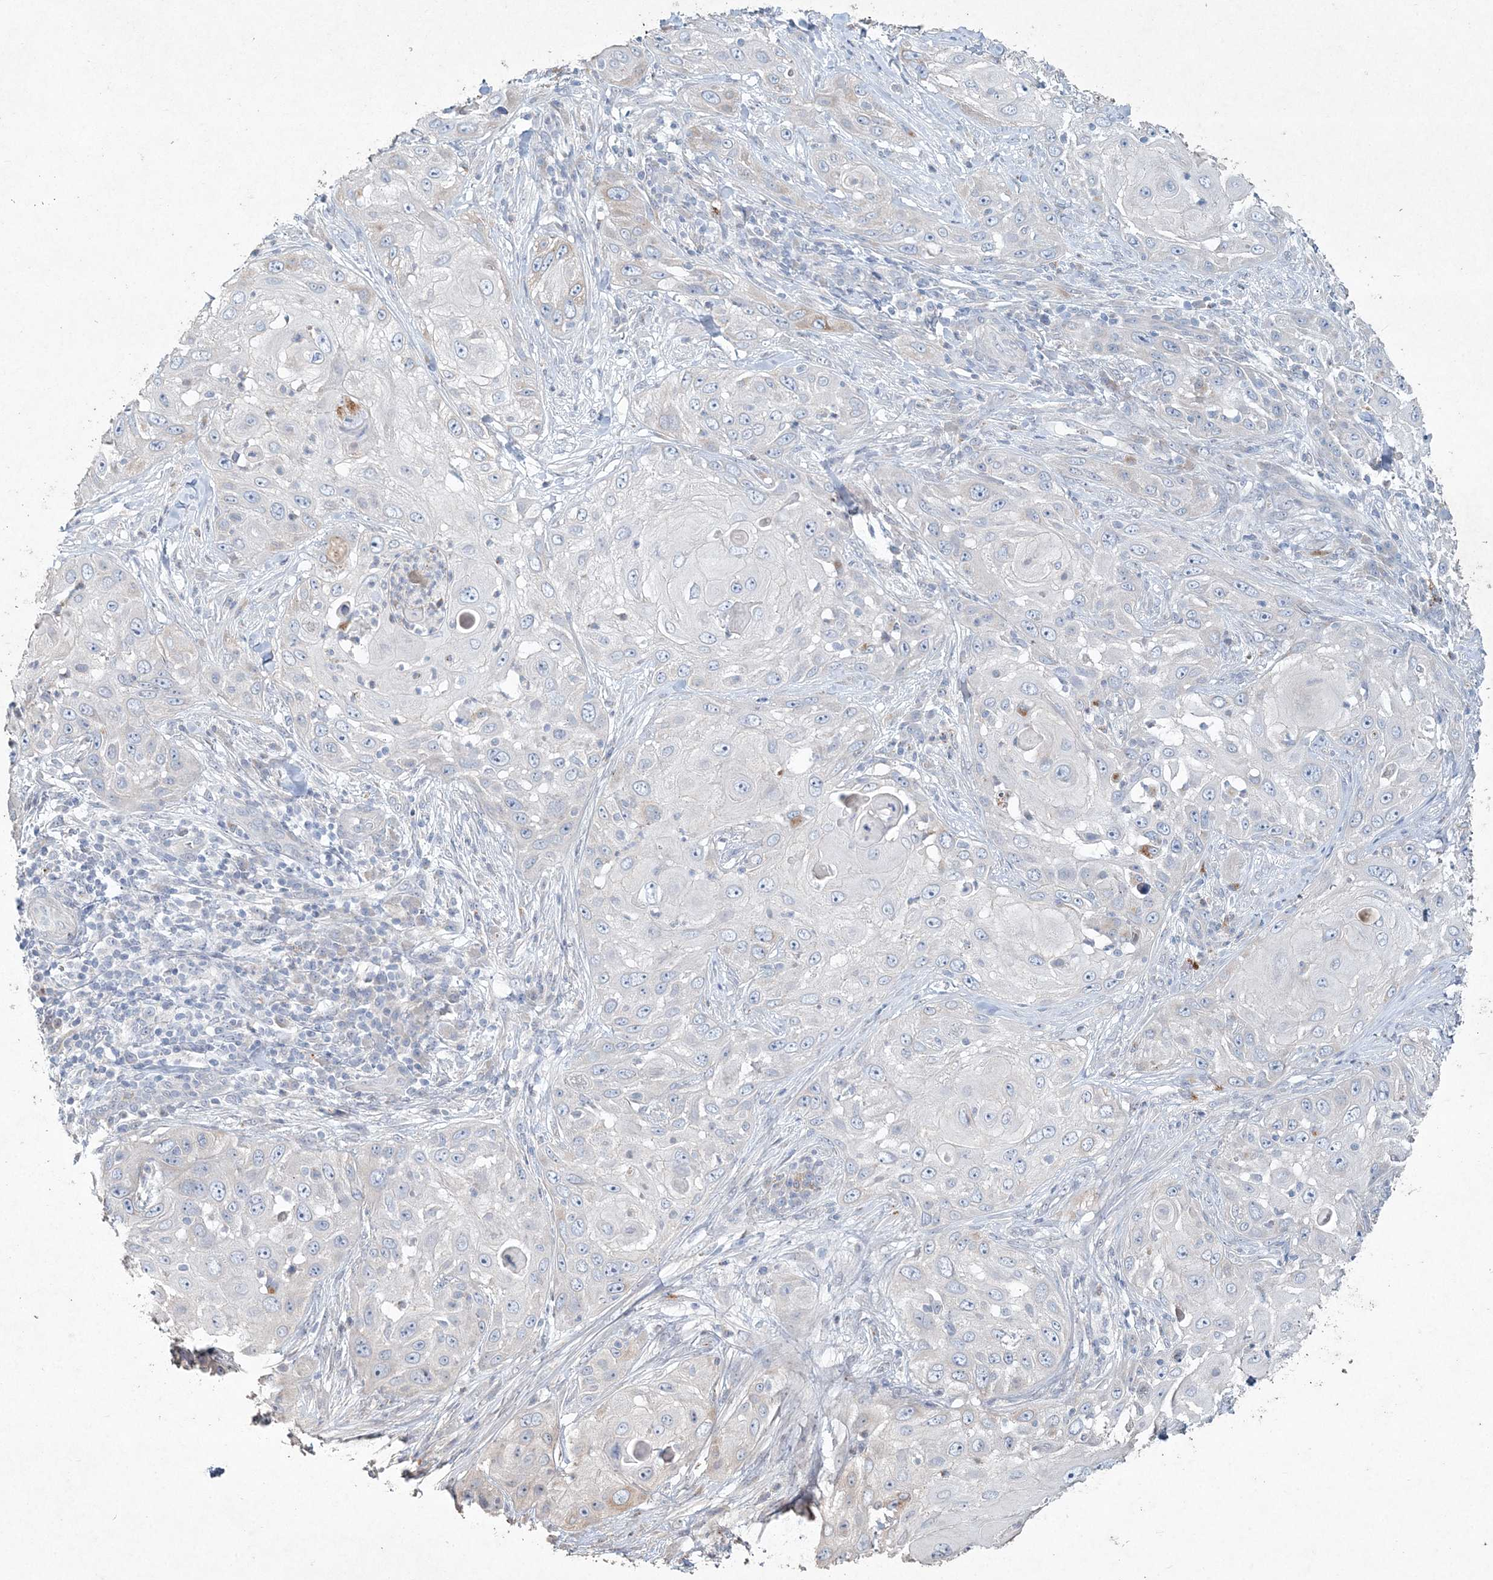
{"staining": {"intensity": "moderate", "quantity": "<25%", "location": "cytoplasmic/membranous"}, "tissue": "skin cancer", "cell_type": "Tumor cells", "image_type": "cancer", "snomed": [{"axis": "morphology", "description": "Squamous cell carcinoma, NOS"}, {"axis": "topography", "description": "Skin"}], "caption": "Moderate cytoplasmic/membranous positivity for a protein is seen in about <25% of tumor cells of skin squamous cell carcinoma using immunohistochemistry (IHC).", "gene": "DNAH5", "patient": {"sex": "female", "age": 44}}